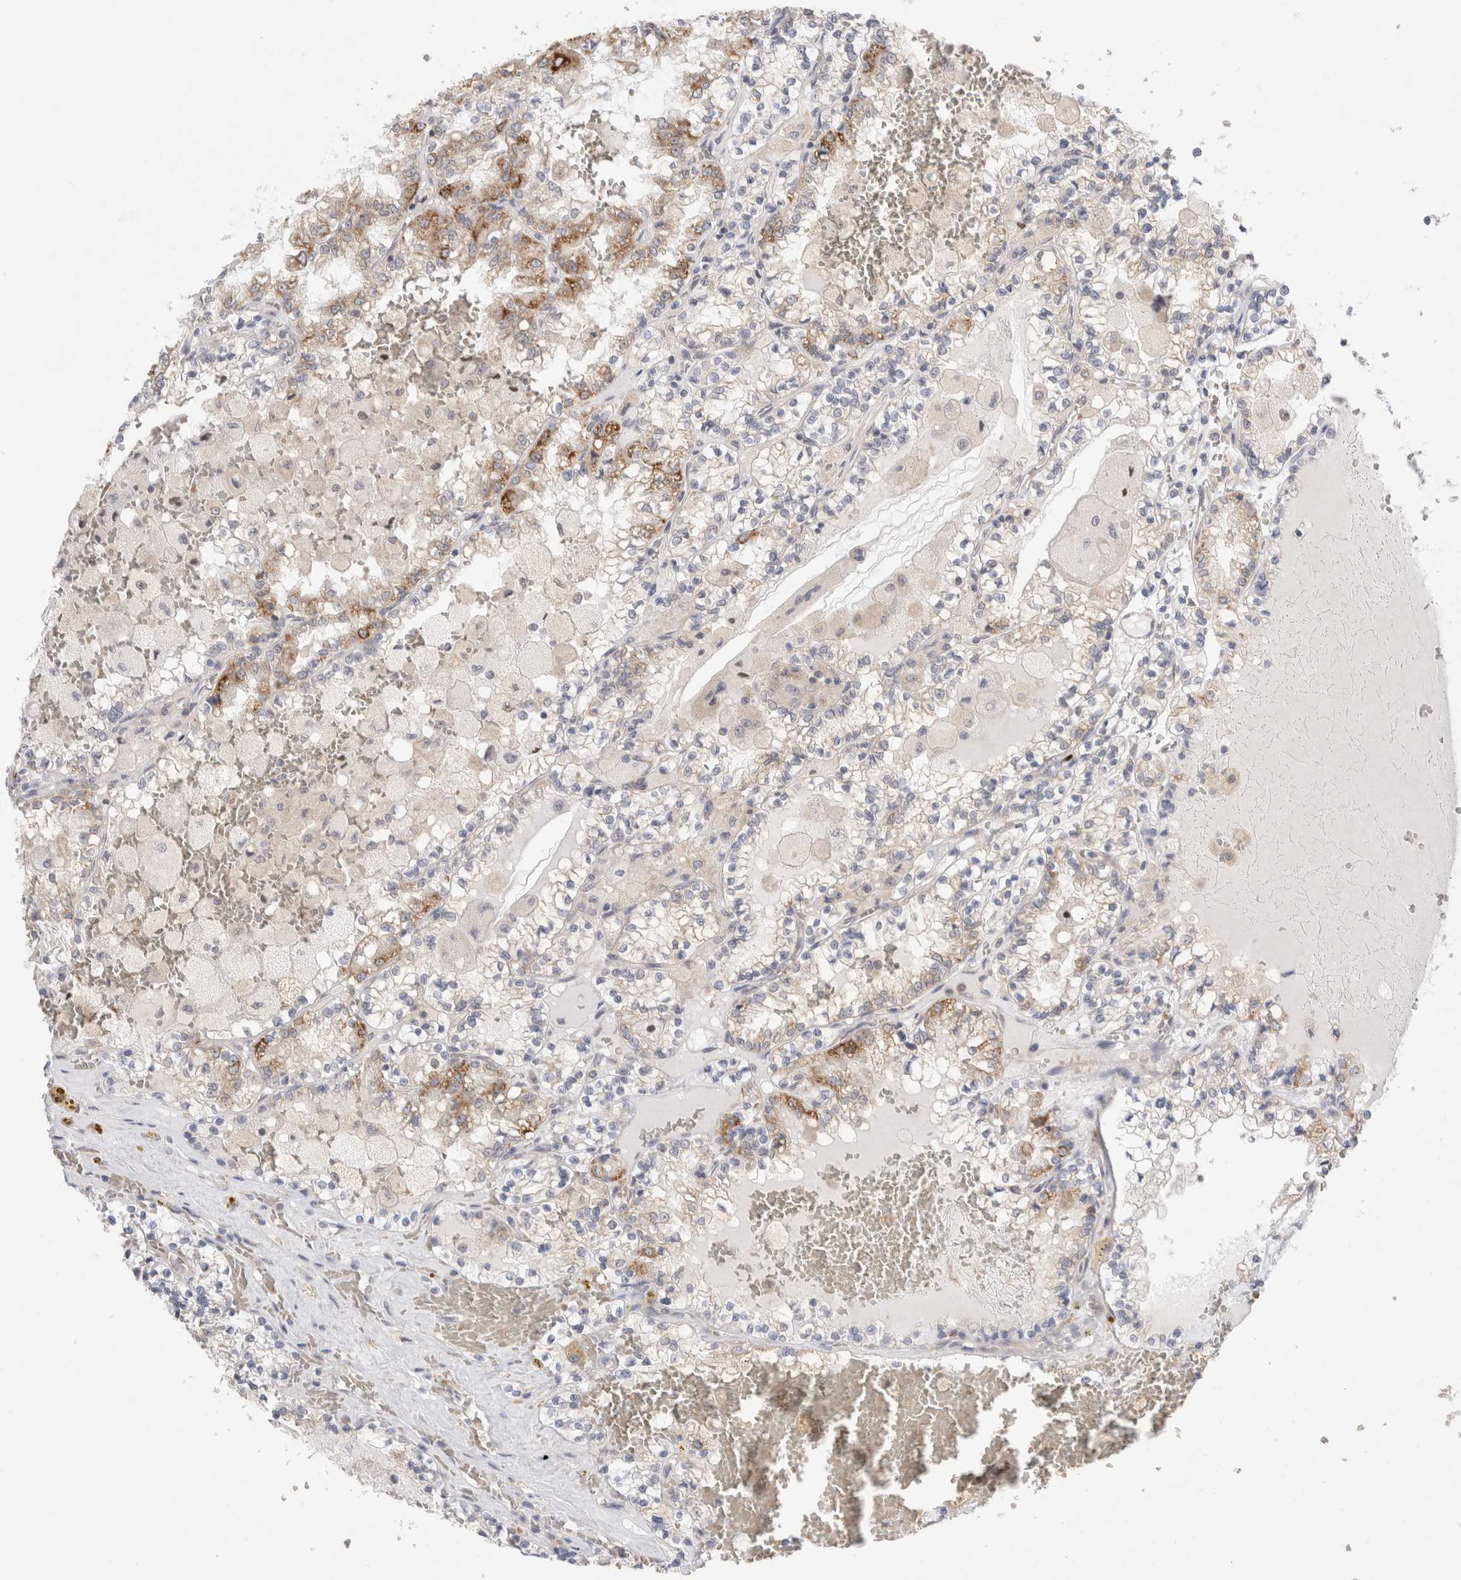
{"staining": {"intensity": "moderate", "quantity": "<25%", "location": "cytoplasmic/membranous"}, "tissue": "renal cancer", "cell_type": "Tumor cells", "image_type": "cancer", "snomed": [{"axis": "morphology", "description": "Adenocarcinoma, NOS"}, {"axis": "topography", "description": "Kidney"}], "caption": "Human renal cancer stained with a protein marker reveals moderate staining in tumor cells.", "gene": "NDOR1", "patient": {"sex": "female", "age": 56}}